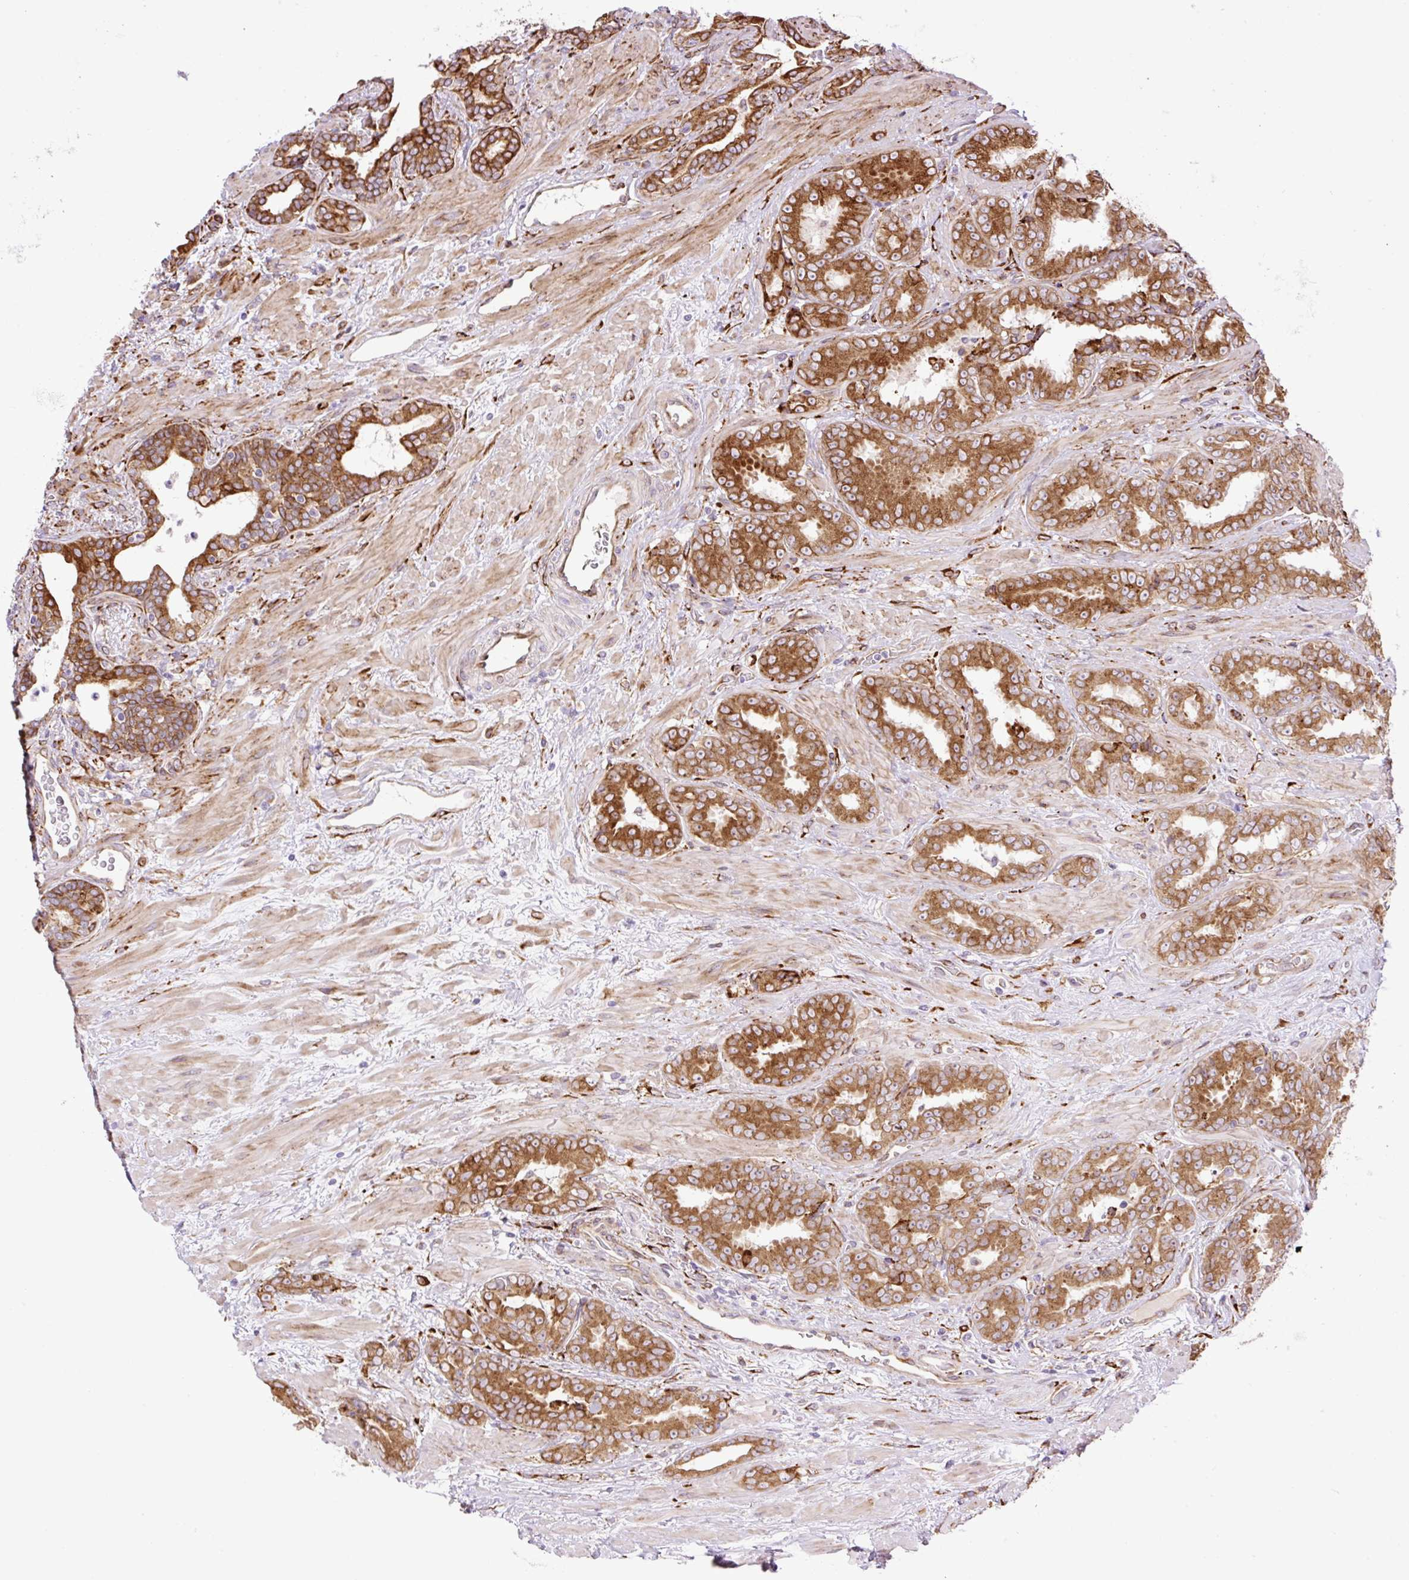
{"staining": {"intensity": "strong", "quantity": ">75%", "location": "cytoplasmic/membranous"}, "tissue": "prostate cancer", "cell_type": "Tumor cells", "image_type": "cancer", "snomed": [{"axis": "morphology", "description": "Adenocarcinoma, High grade"}, {"axis": "topography", "description": "Prostate"}], "caption": "Protein staining by immunohistochemistry reveals strong cytoplasmic/membranous expression in approximately >75% of tumor cells in adenocarcinoma (high-grade) (prostate).", "gene": "RAB30", "patient": {"sex": "male", "age": 72}}